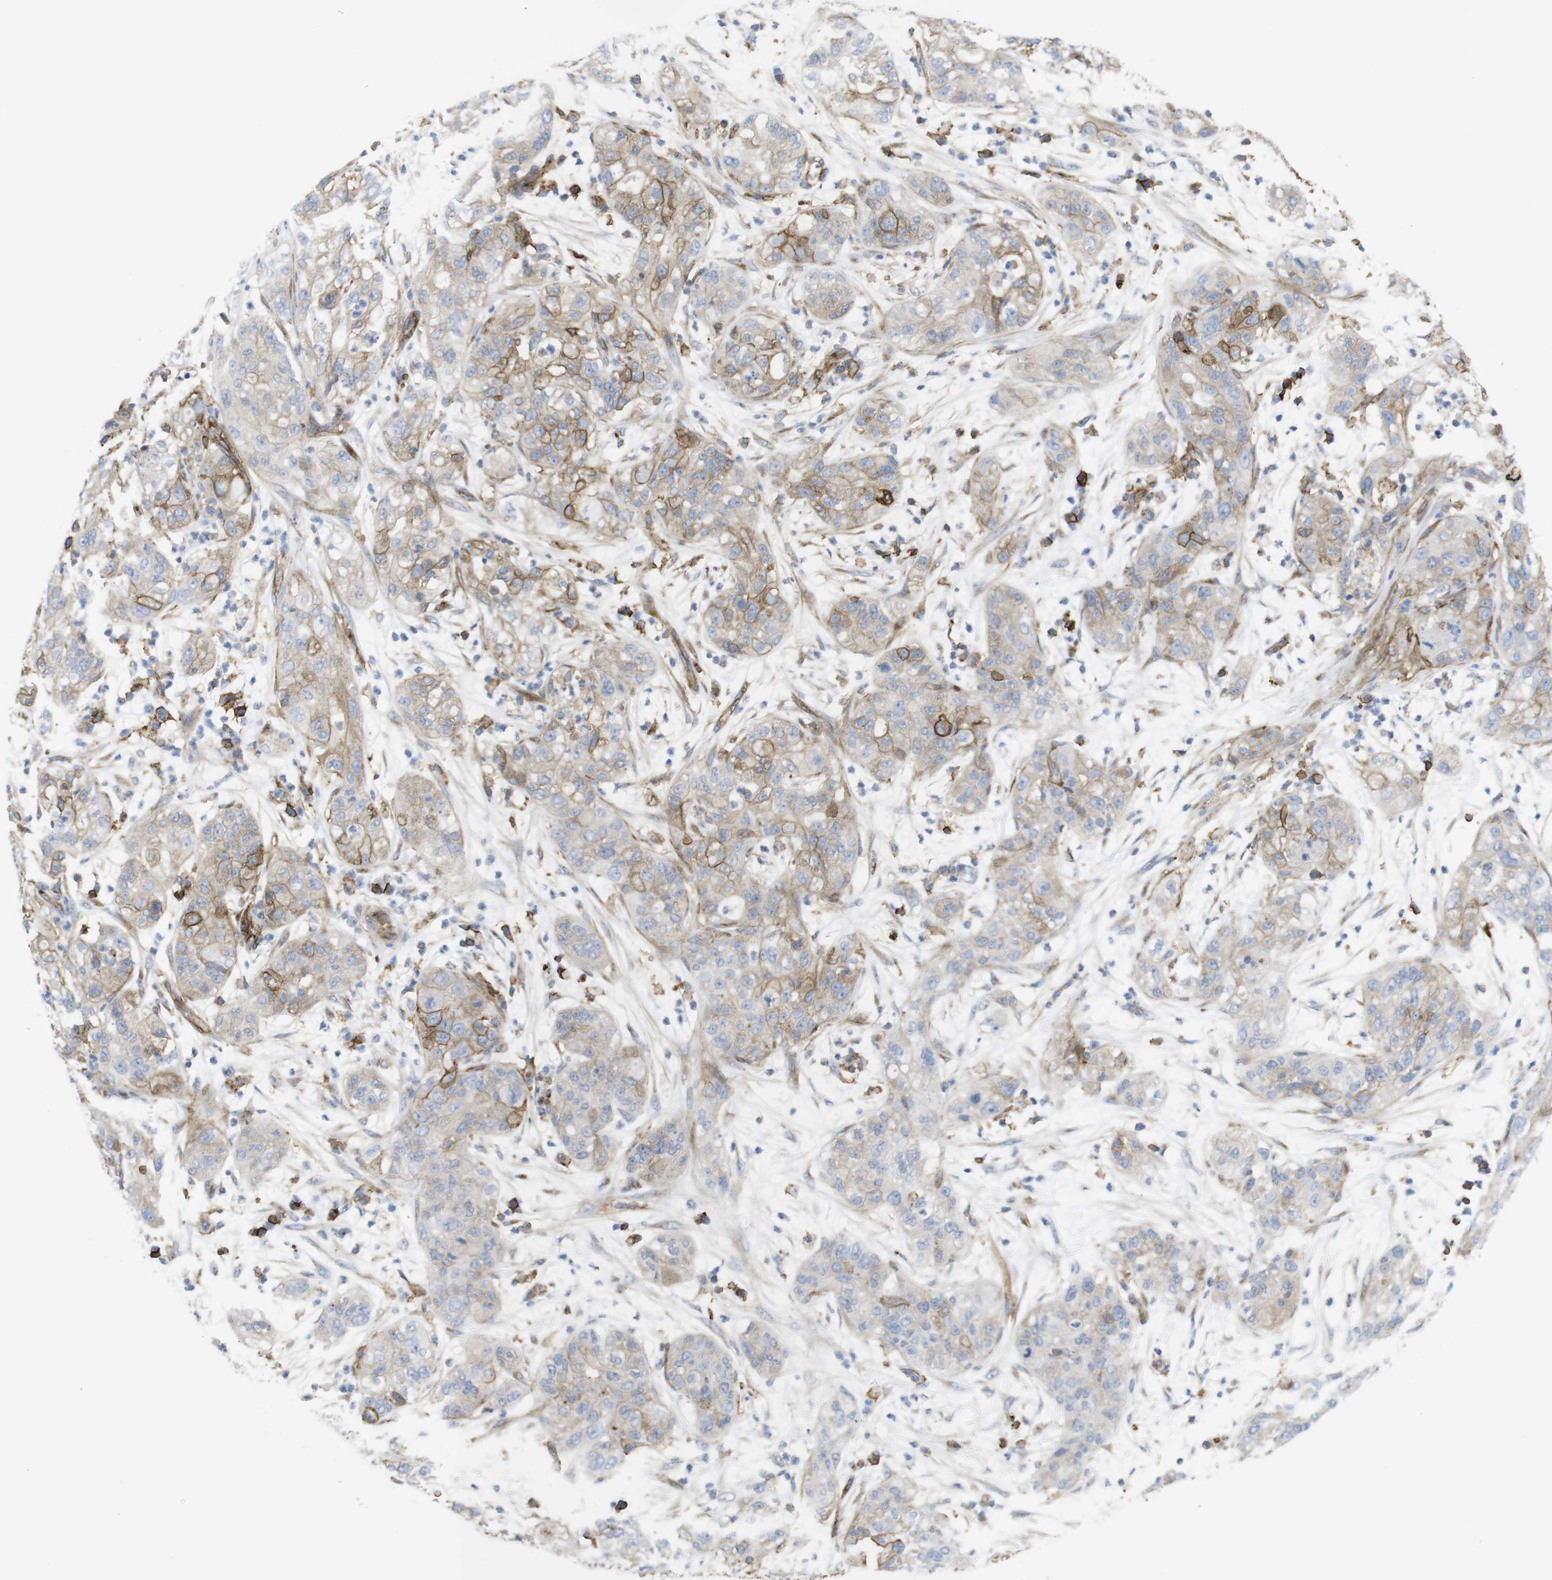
{"staining": {"intensity": "weak", "quantity": "25%-75%", "location": "cytoplasmic/membranous"}, "tissue": "pancreatic cancer", "cell_type": "Tumor cells", "image_type": "cancer", "snomed": [{"axis": "morphology", "description": "Adenocarcinoma, NOS"}, {"axis": "topography", "description": "Pancreas"}], "caption": "Tumor cells demonstrate low levels of weak cytoplasmic/membranous staining in approximately 25%-75% of cells in human pancreatic cancer.", "gene": "CCR6", "patient": {"sex": "female", "age": 78}}